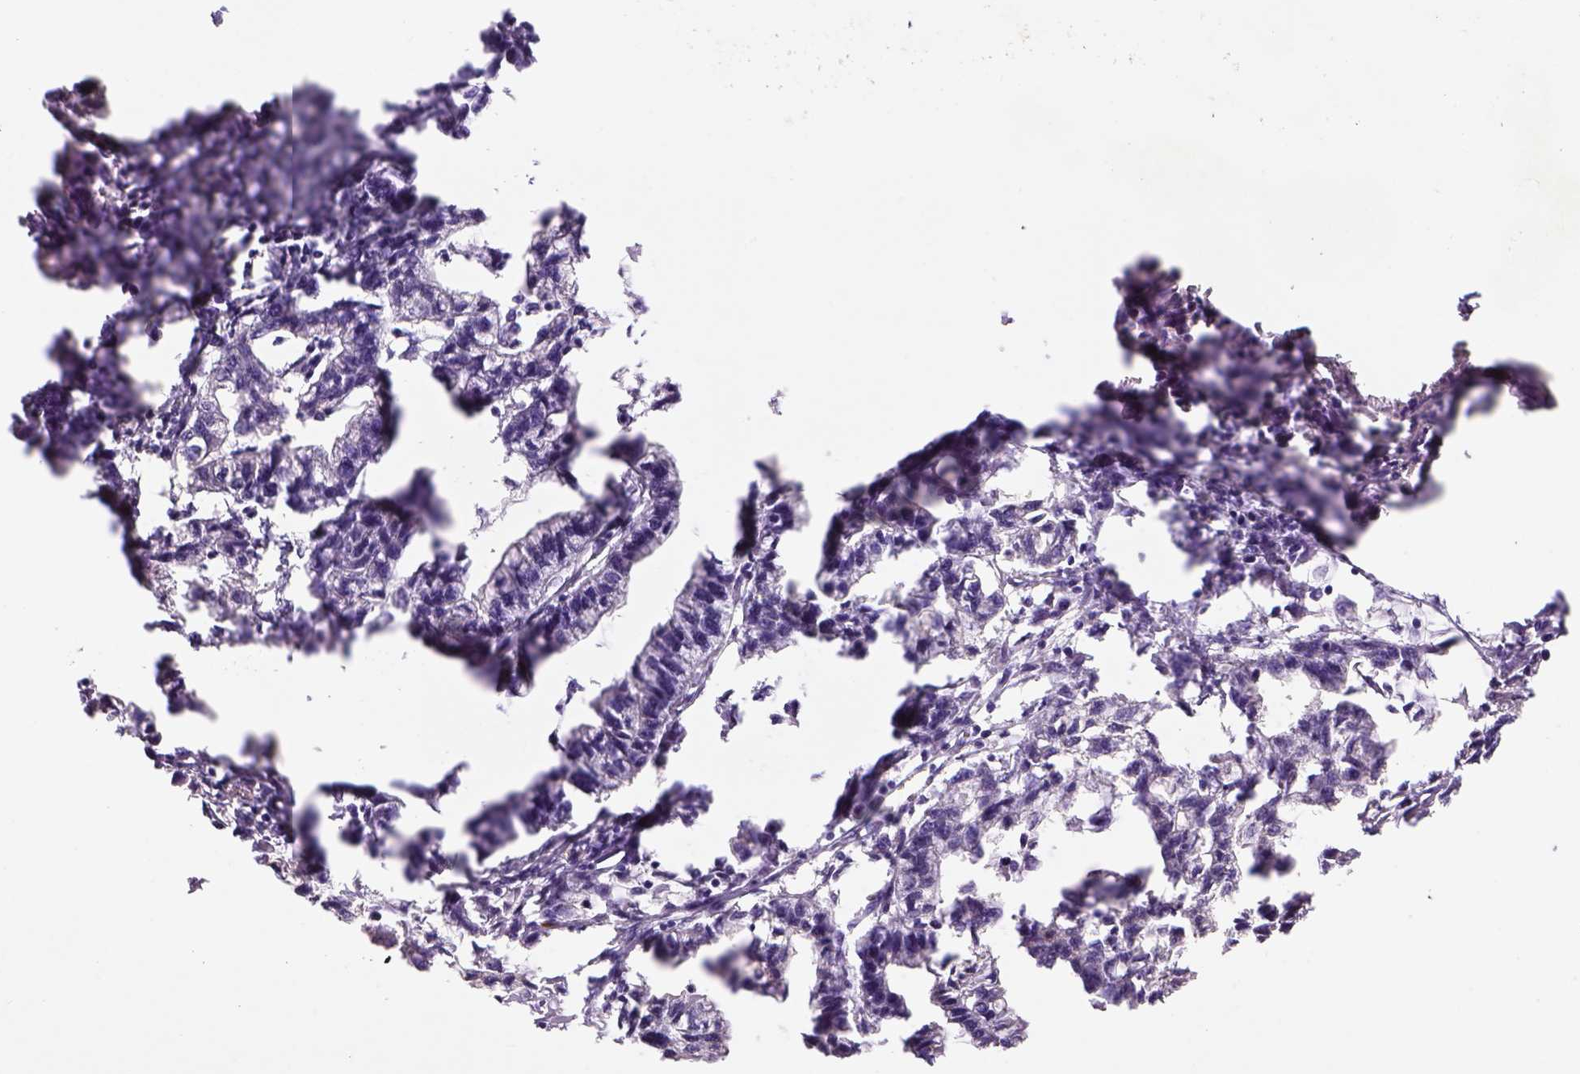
{"staining": {"intensity": "negative", "quantity": "none", "location": "none"}, "tissue": "stomach cancer", "cell_type": "Tumor cells", "image_type": "cancer", "snomed": [{"axis": "morphology", "description": "Adenocarcinoma, NOS"}, {"axis": "topography", "description": "Stomach"}], "caption": "The IHC photomicrograph has no significant expression in tumor cells of adenocarcinoma (stomach) tissue.", "gene": "NAALAD2", "patient": {"sex": "male", "age": 83}}